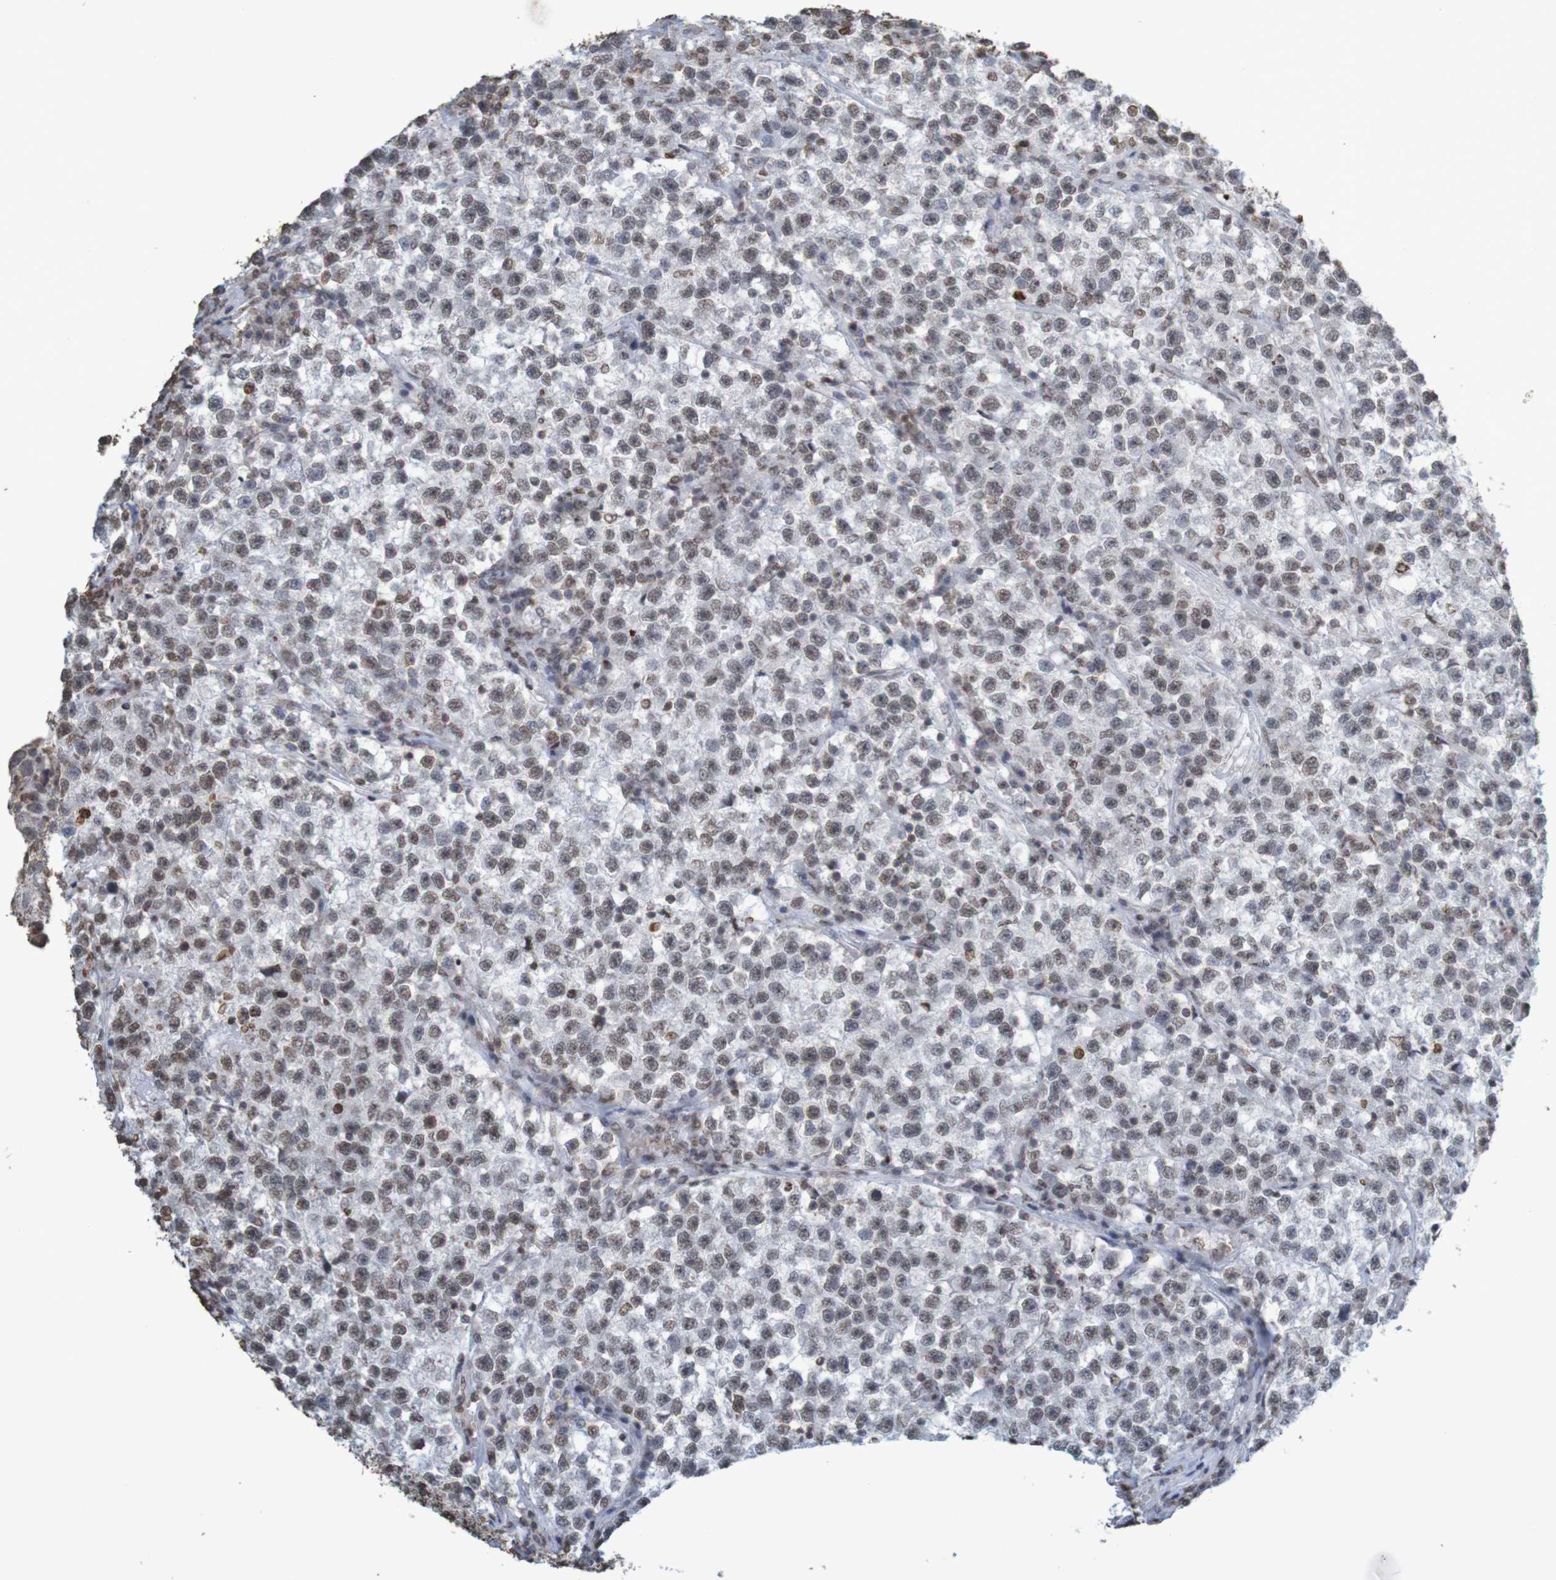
{"staining": {"intensity": "weak", "quantity": ">75%", "location": "nuclear"}, "tissue": "testis cancer", "cell_type": "Tumor cells", "image_type": "cancer", "snomed": [{"axis": "morphology", "description": "Seminoma, NOS"}, {"axis": "topography", "description": "Testis"}], "caption": "Tumor cells display low levels of weak nuclear expression in approximately >75% of cells in human testis cancer (seminoma).", "gene": "GFI1", "patient": {"sex": "male", "age": 22}}